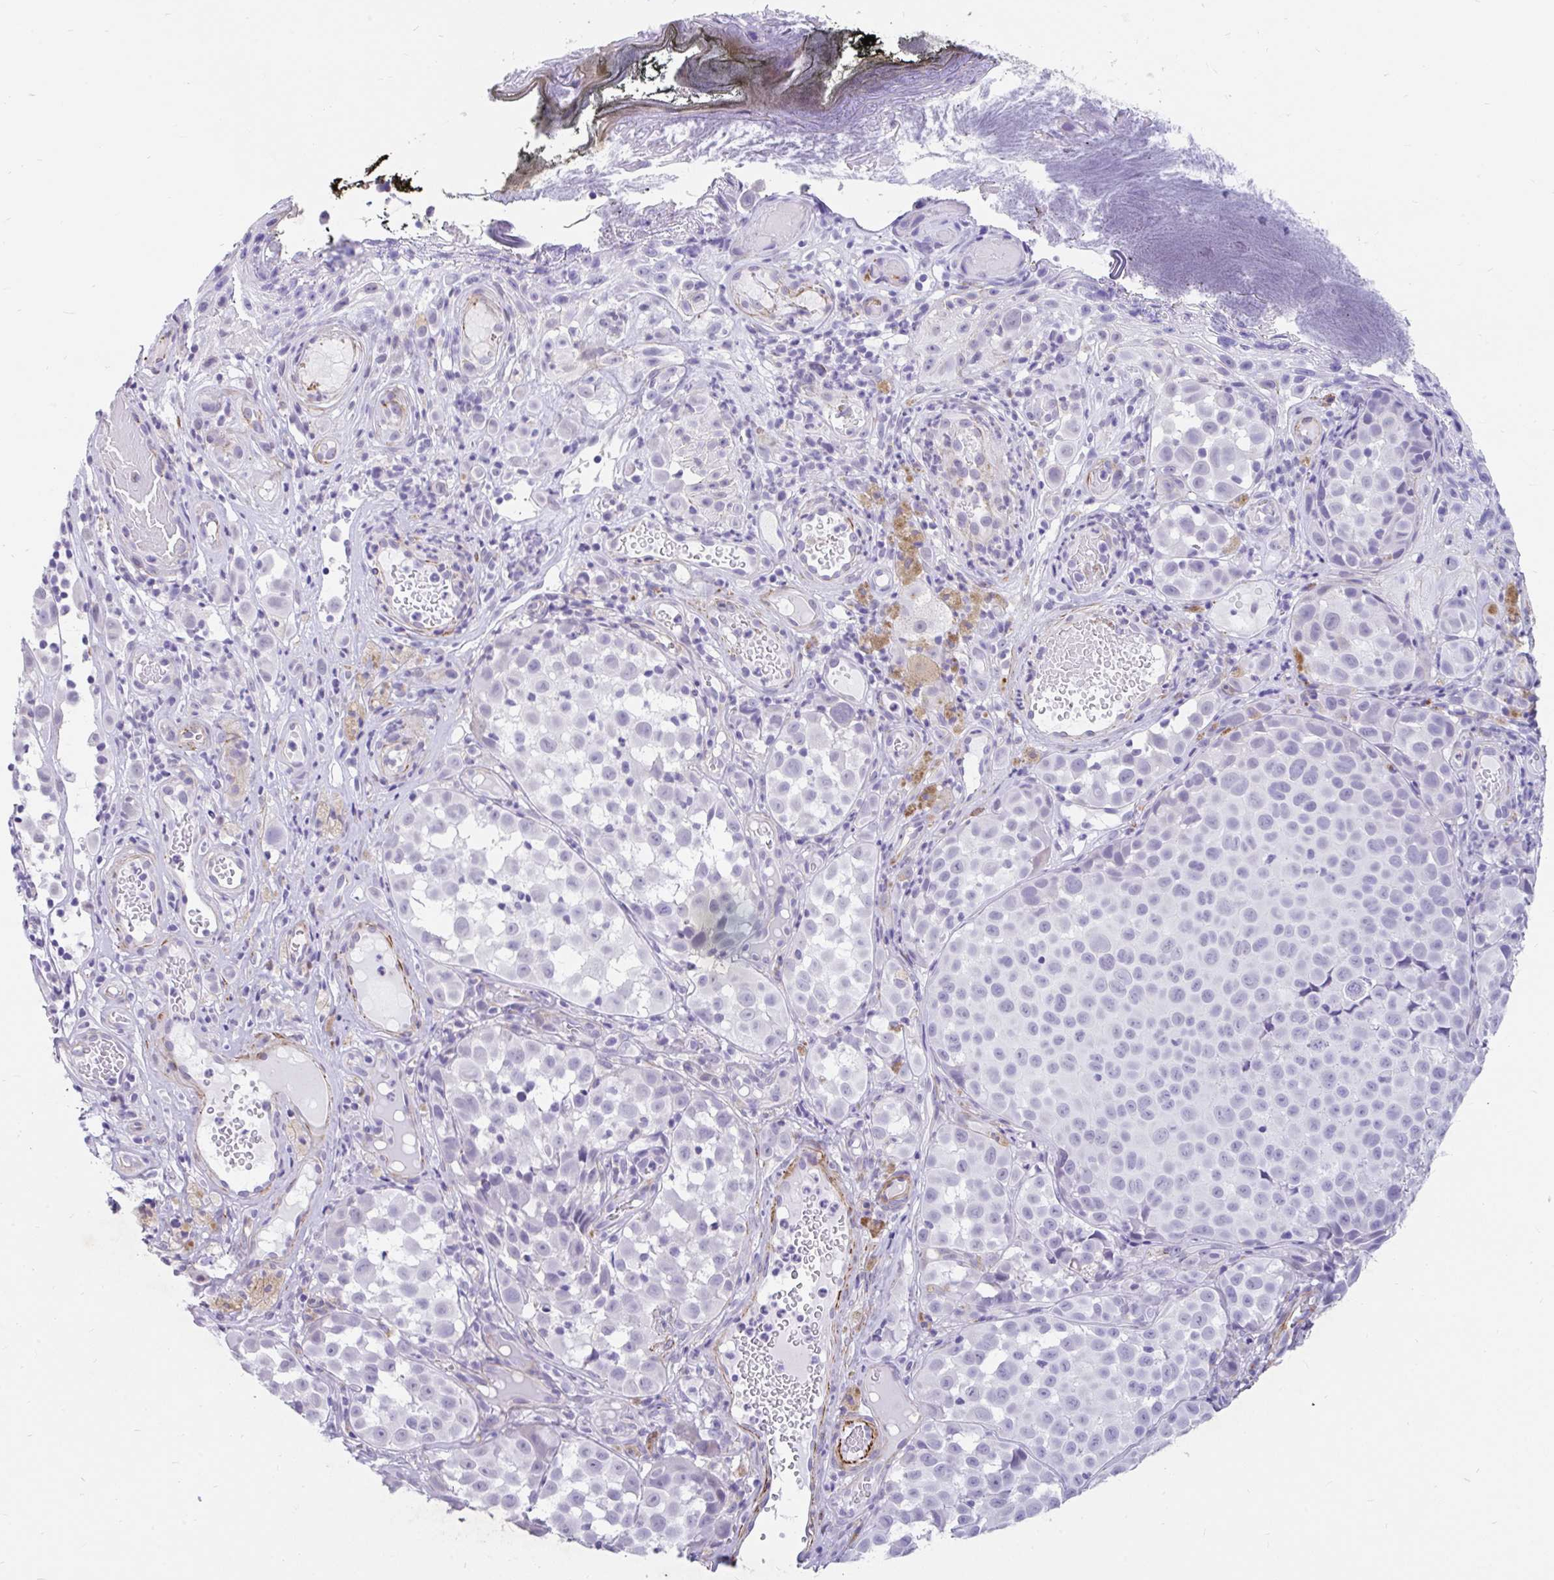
{"staining": {"intensity": "negative", "quantity": "none", "location": "none"}, "tissue": "melanoma", "cell_type": "Tumor cells", "image_type": "cancer", "snomed": [{"axis": "morphology", "description": "Malignant melanoma, NOS"}, {"axis": "topography", "description": "Skin"}], "caption": "Human malignant melanoma stained for a protein using immunohistochemistry displays no expression in tumor cells.", "gene": "EML5", "patient": {"sex": "male", "age": 64}}